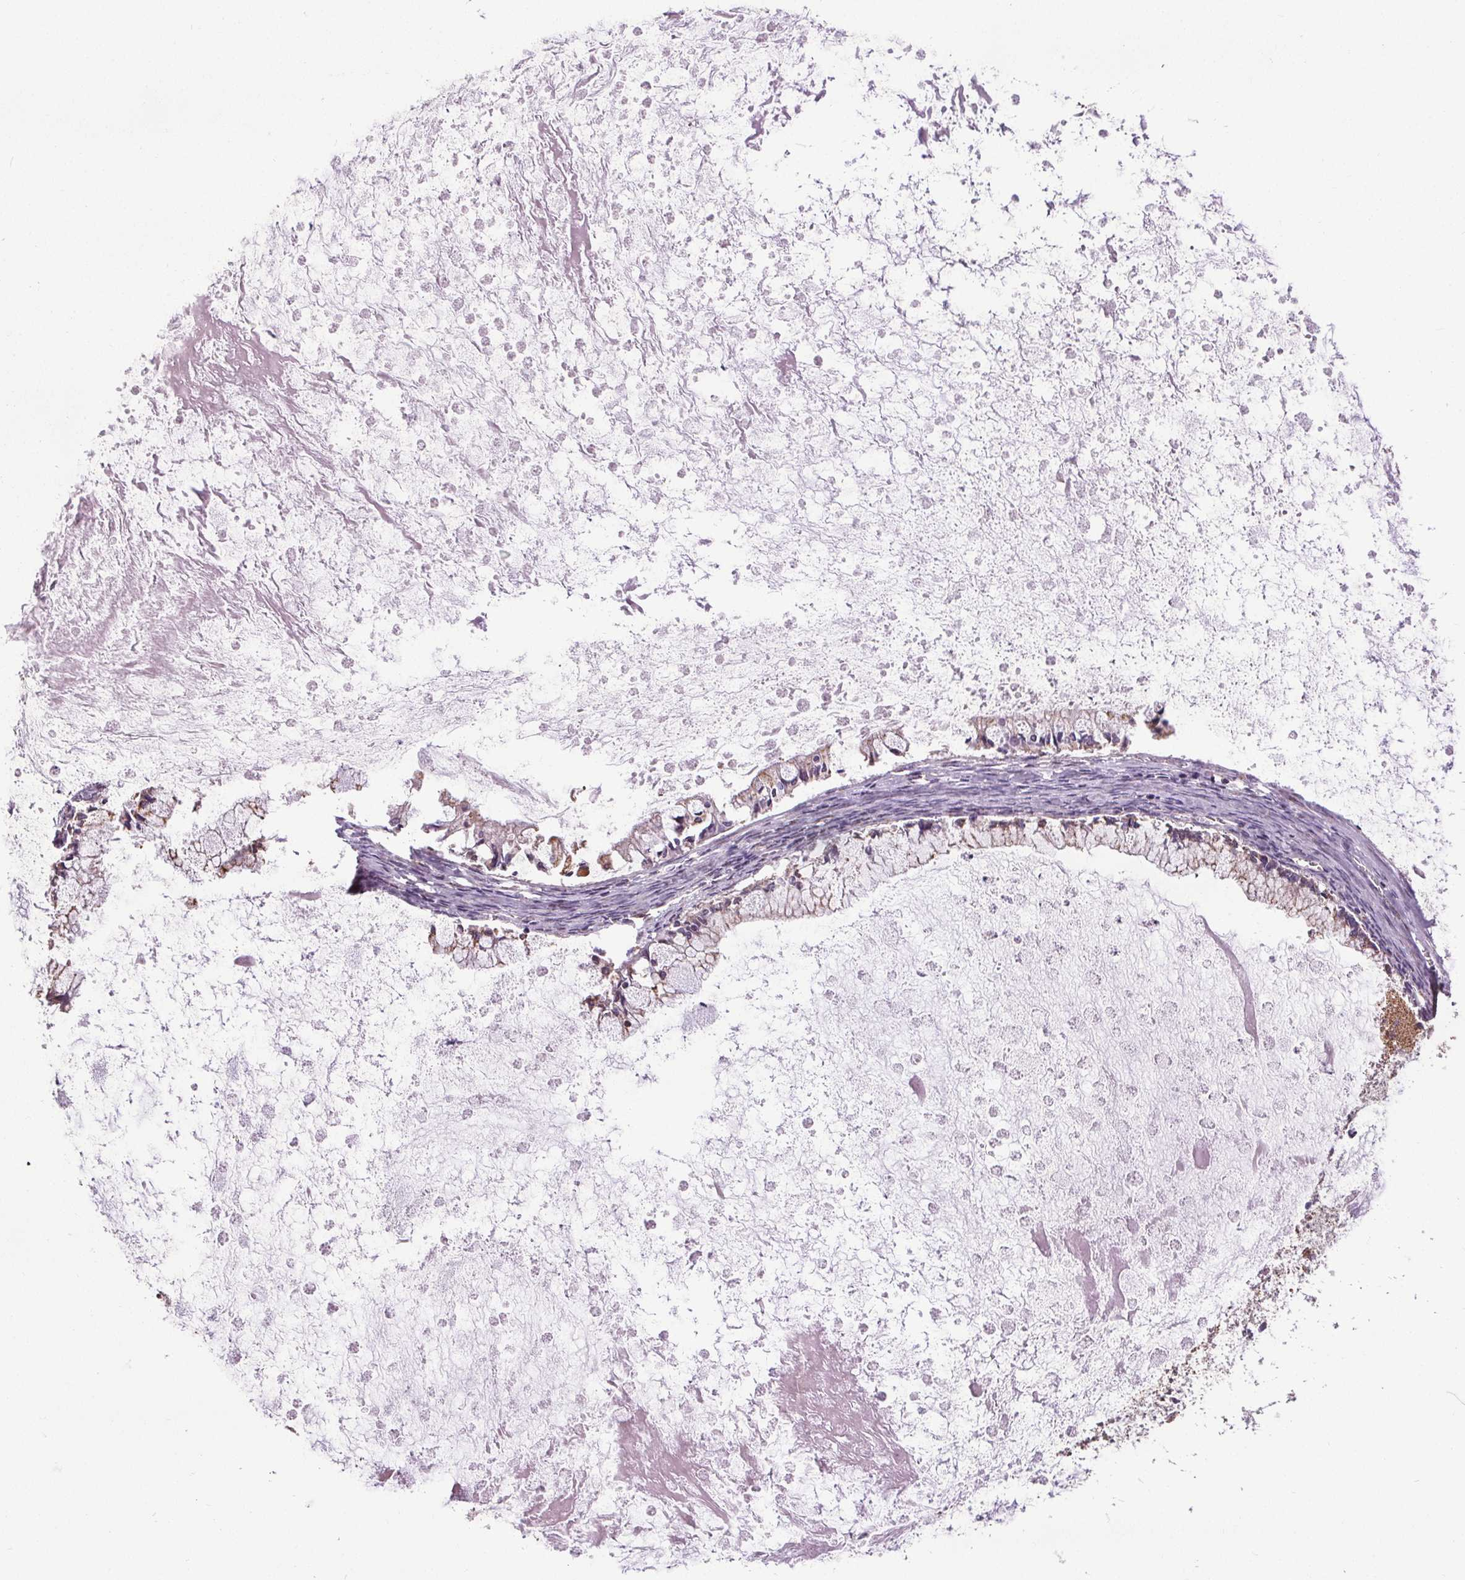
{"staining": {"intensity": "moderate", "quantity": "25%-75%", "location": "cytoplasmic/membranous"}, "tissue": "ovarian cancer", "cell_type": "Tumor cells", "image_type": "cancer", "snomed": [{"axis": "morphology", "description": "Cystadenocarcinoma, mucinous, NOS"}, {"axis": "topography", "description": "Ovary"}], "caption": "Protein expression analysis of ovarian cancer demonstrates moderate cytoplasmic/membranous expression in approximately 25%-75% of tumor cells. The staining is performed using DAB brown chromogen to label protein expression. The nuclei are counter-stained blue using hematoxylin.", "gene": "ZNF548", "patient": {"sex": "female", "age": 67}}